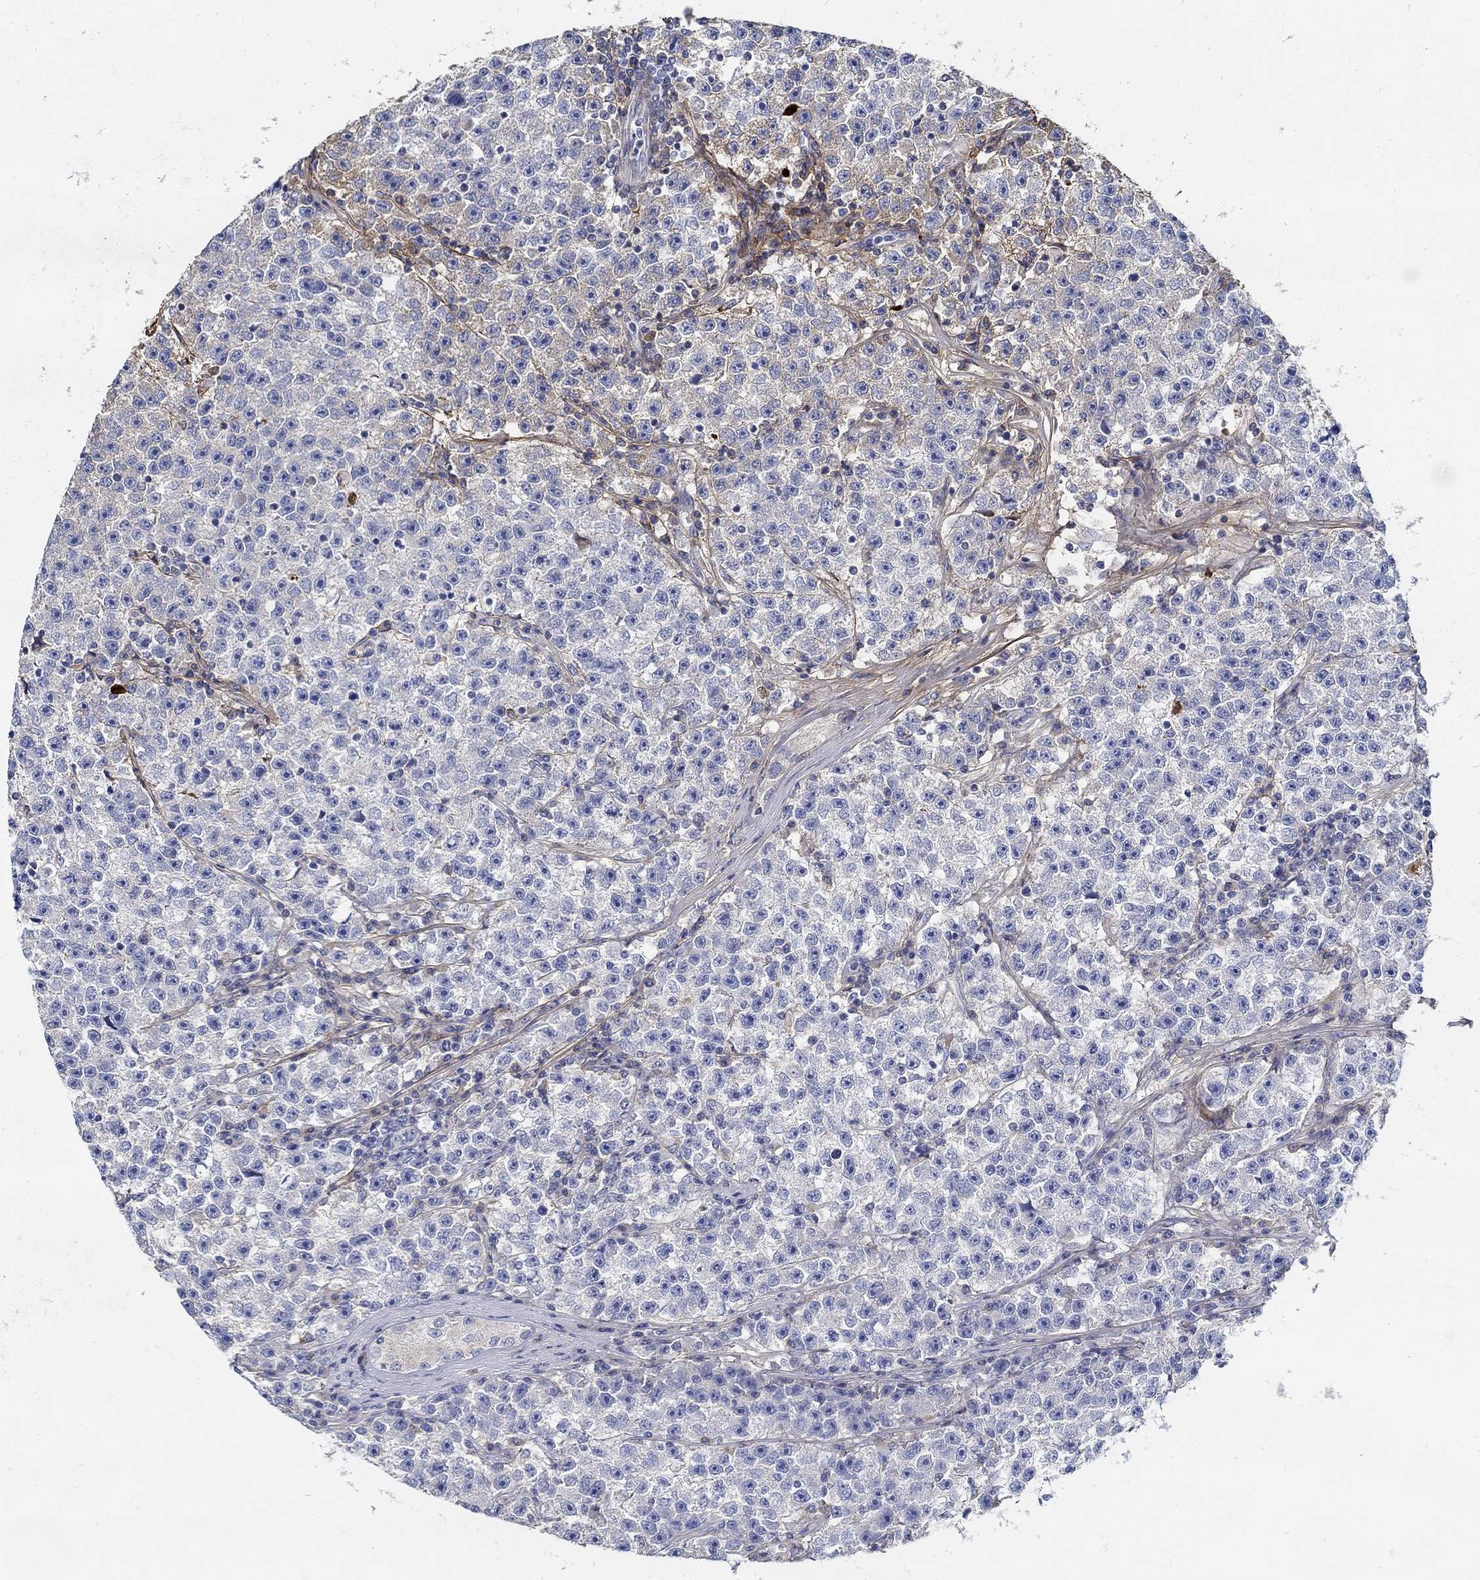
{"staining": {"intensity": "negative", "quantity": "none", "location": "none"}, "tissue": "testis cancer", "cell_type": "Tumor cells", "image_type": "cancer", "snomed": [{"axis": "morphology", "description": "Seminoma, NOS"}, {"axis": "topography", "description": "Testis"}], "caption": "This image is of testis seminoma stained with immunohistochemistry to label a protein in brown with the nuclei are counter-stained blue. There is no positivity in tumor cells. (DAB (3,3'-diaminobenzidine) immunohistochemistry, high magnification).", "gene": "TGFBI", "patient": {"sex": "male", "age": 22}}